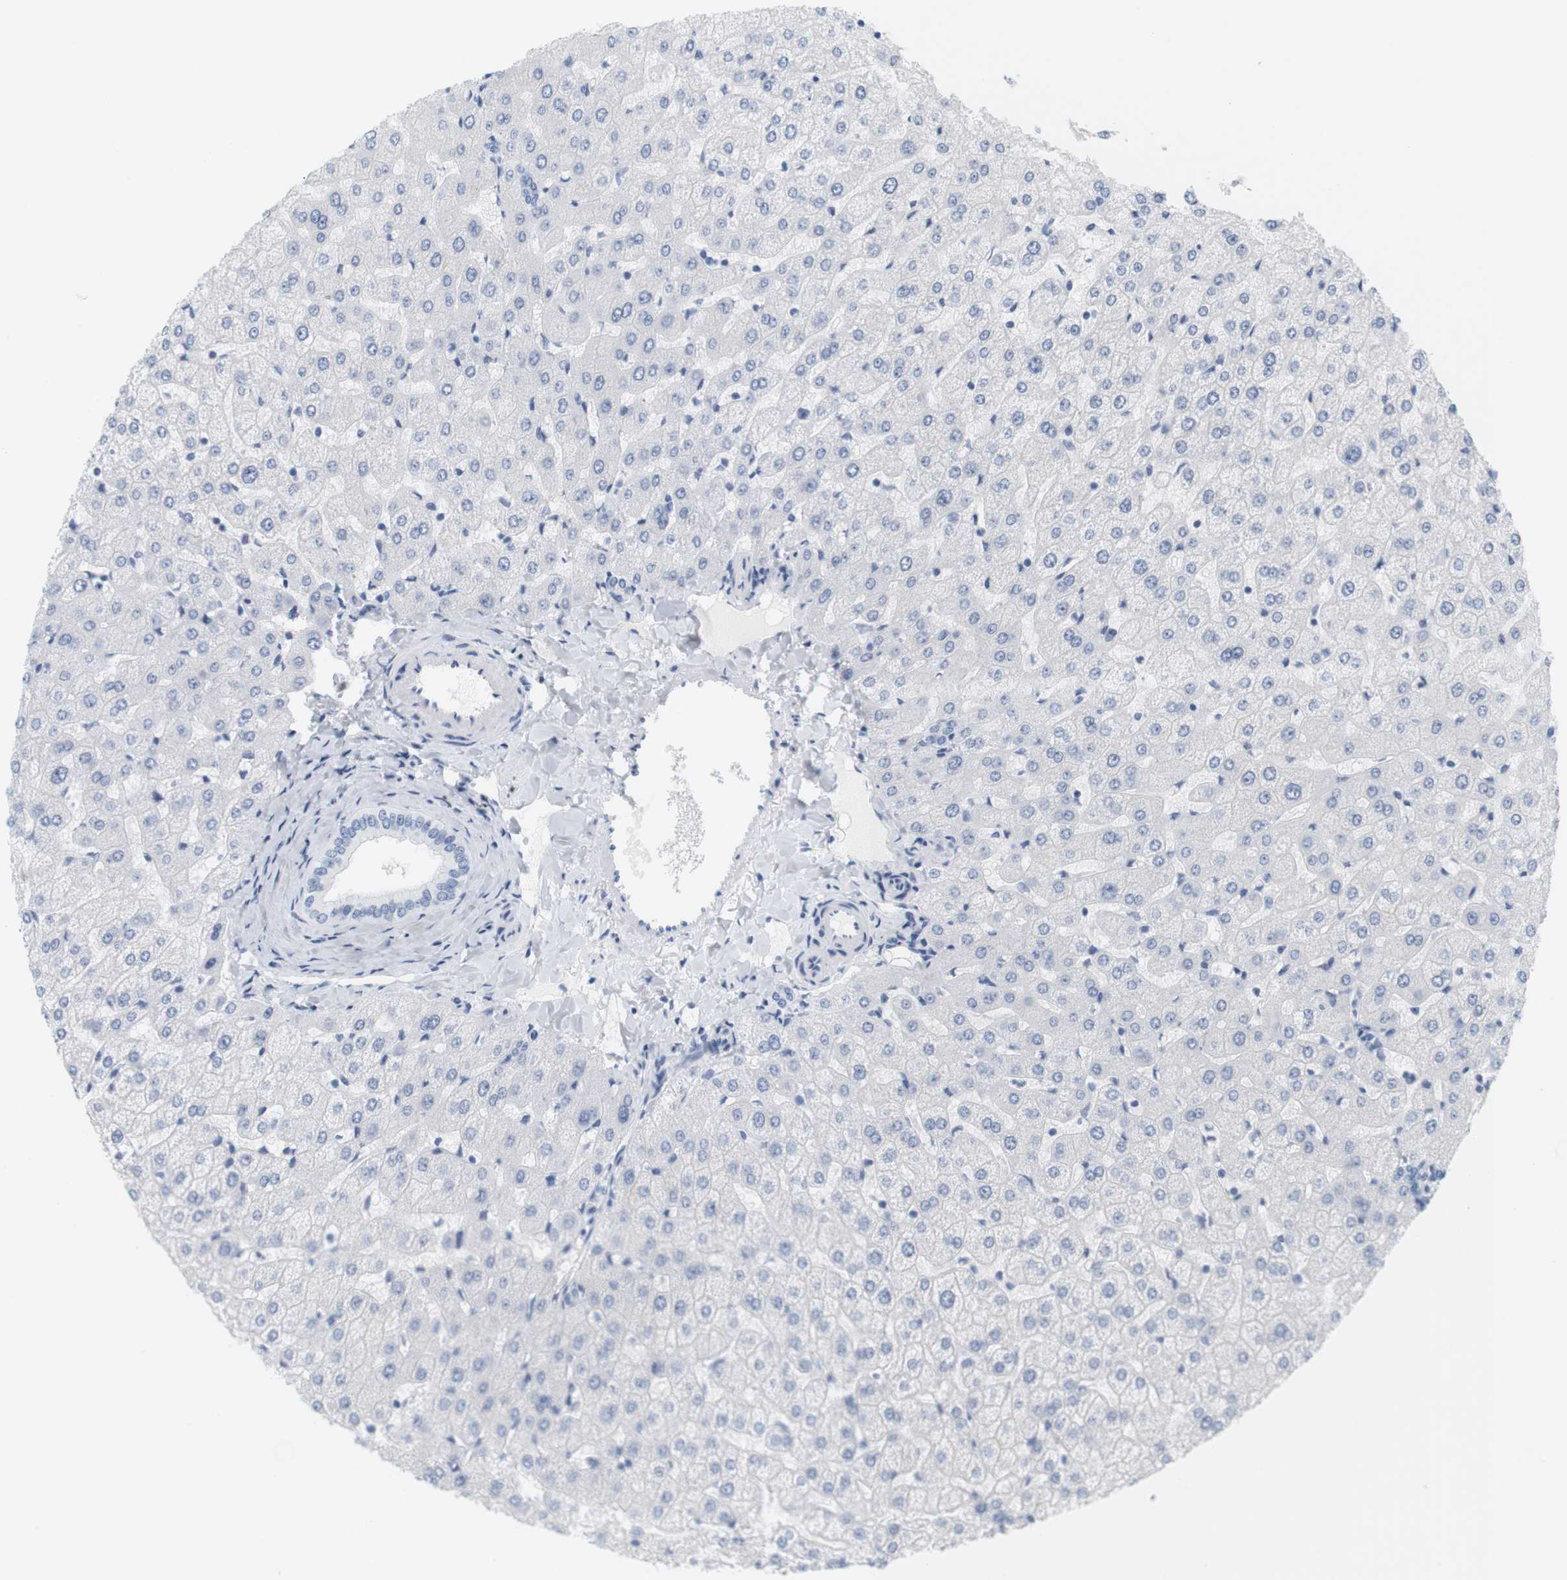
{"staining": {"intensity": "negative", "quantity": "none", "location": "none"}, "tissue": "liver", "cell_type": "Cholangiocytes", "image_type": "normal", "snomed": [{"axis": "morphology", "description": "Normal tissue, NOS"}, {"axis": "morphology", "description": "Fibrosis, NOS"}, {"axis": "topography", "description": "Liver"}], "caption": "Protein analysis of benign liver shows no significant expression in cholangiocytes. (DAB immunohistochemistry (IHC) visualized using brightfield microscopy, high magnification).", "gene": "OPRM1", "patient": {"sex": "female", "age": 29}}